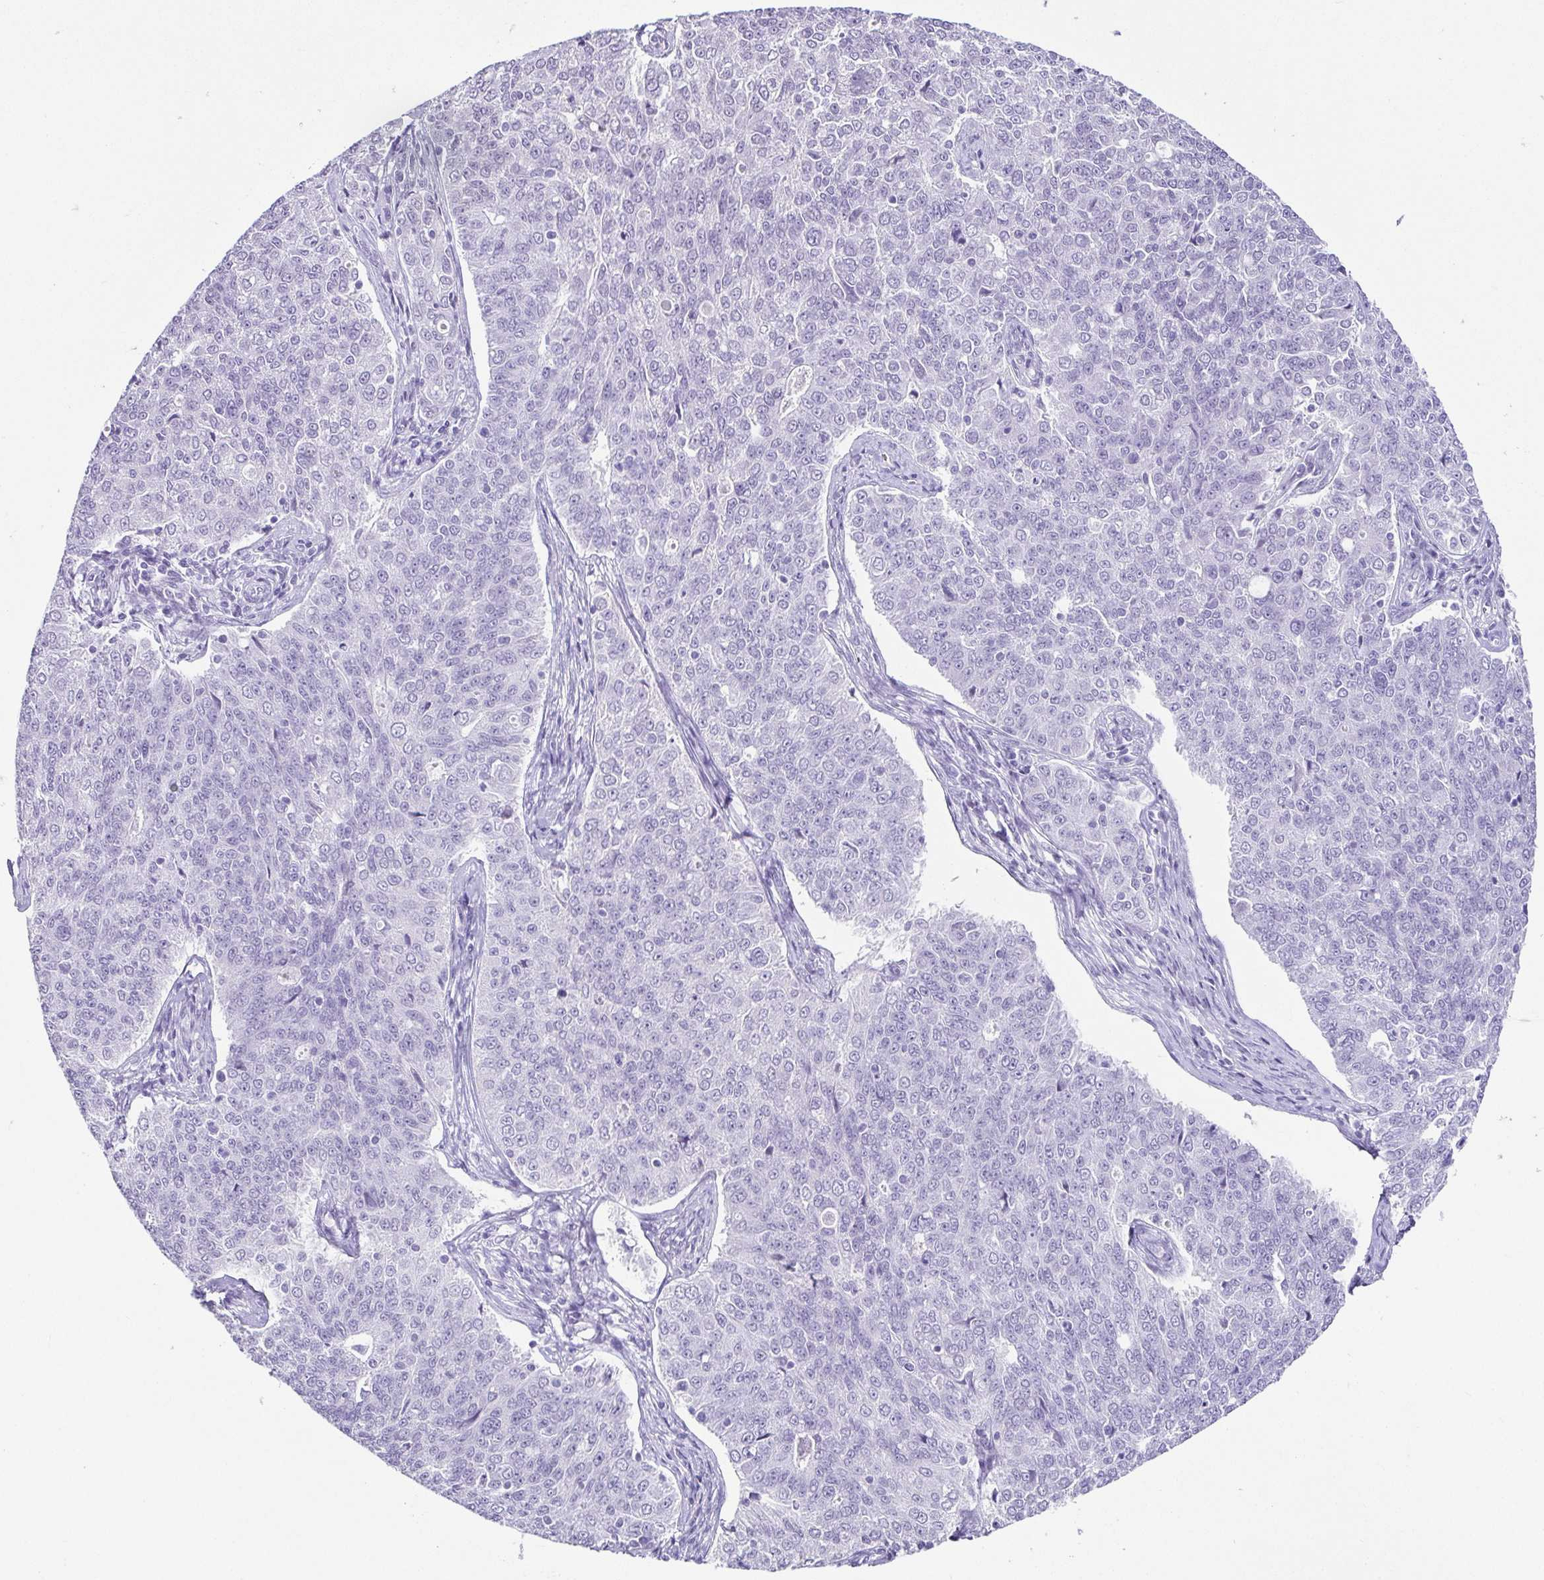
{"staining": {"intensity": "negative", "quantity": "none", "location": "none"}, "tissue": "endometrial cancer", "cell_type": "Tumor cells", "image_type": "cancer", "snomed": [{"axis": "morphology", "description": "Adenocarcinoma, NOS"}, {"axis": "topography", "description": "Endometrium"}], "caption": "Immunohistochemistry (IHC) of human endometrial cancer demonstrates no staining in tumor cells. The staining is performed using DAB (3,3'-diaminobenzidine) brown chromogen with nuclei counter-stained in using hematoxylin.", "gene": "ESX1", "patient": {"sex": "female", "age": 43}}